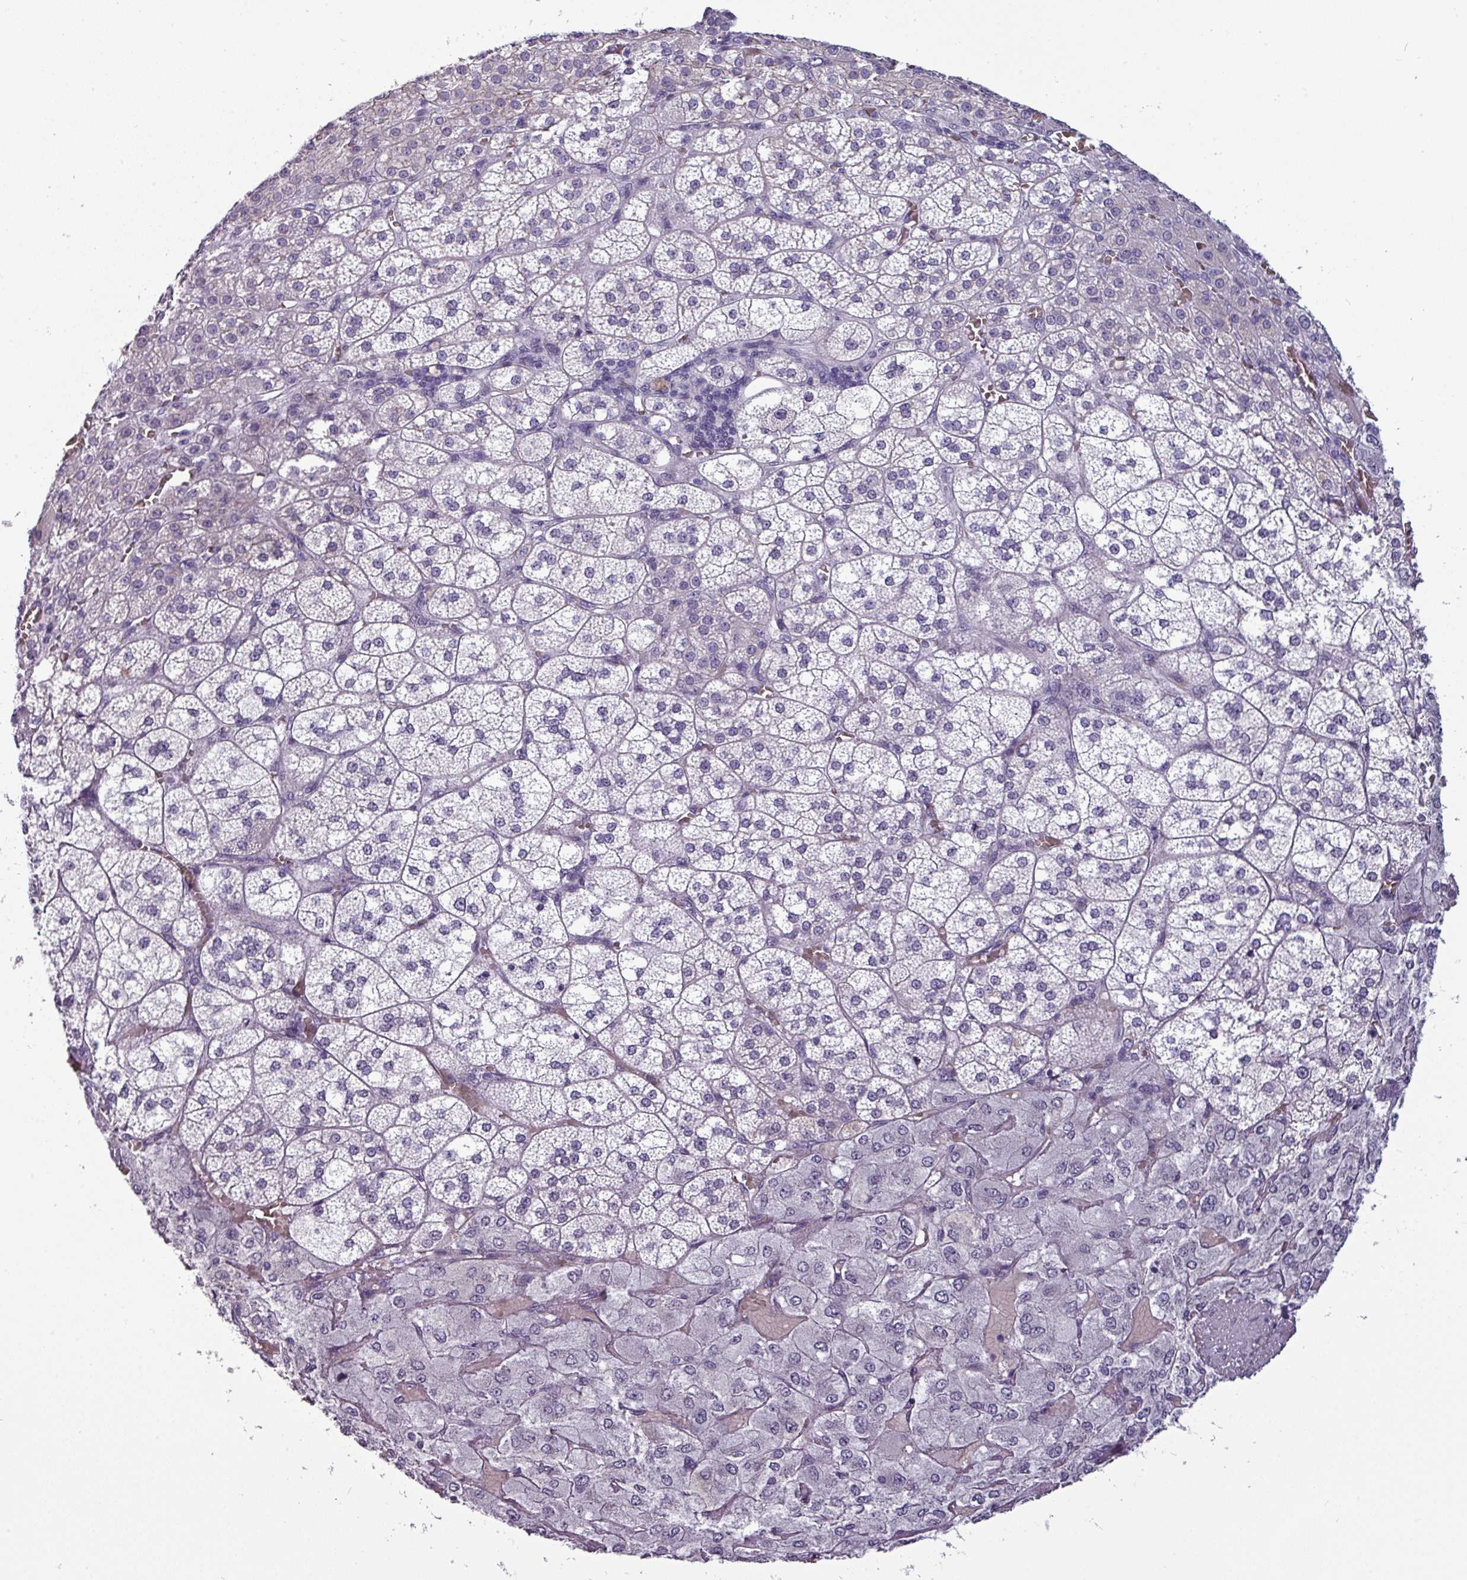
{"staining": {"intensity": "negative", "quantity": "none", "location": "none"}, "tissue": "adrenal gland", "cell_type": "Glandular cells", "image_type": "normal", "snomed": [{"axis": "morphology", "description": "Normal tissue, NOS"}, {"axis": "topography", "description": "Adrenal gland"}], "caption": "This micrograph is of normal adrenal gland stained with immunohistochemistry (IHC) to label a protein in brown with the nuclei are counter-stained blue. There is no positivity in glandular cells.", "gene": "AREL1", "patient": {"sex": "female", "age": 60}}